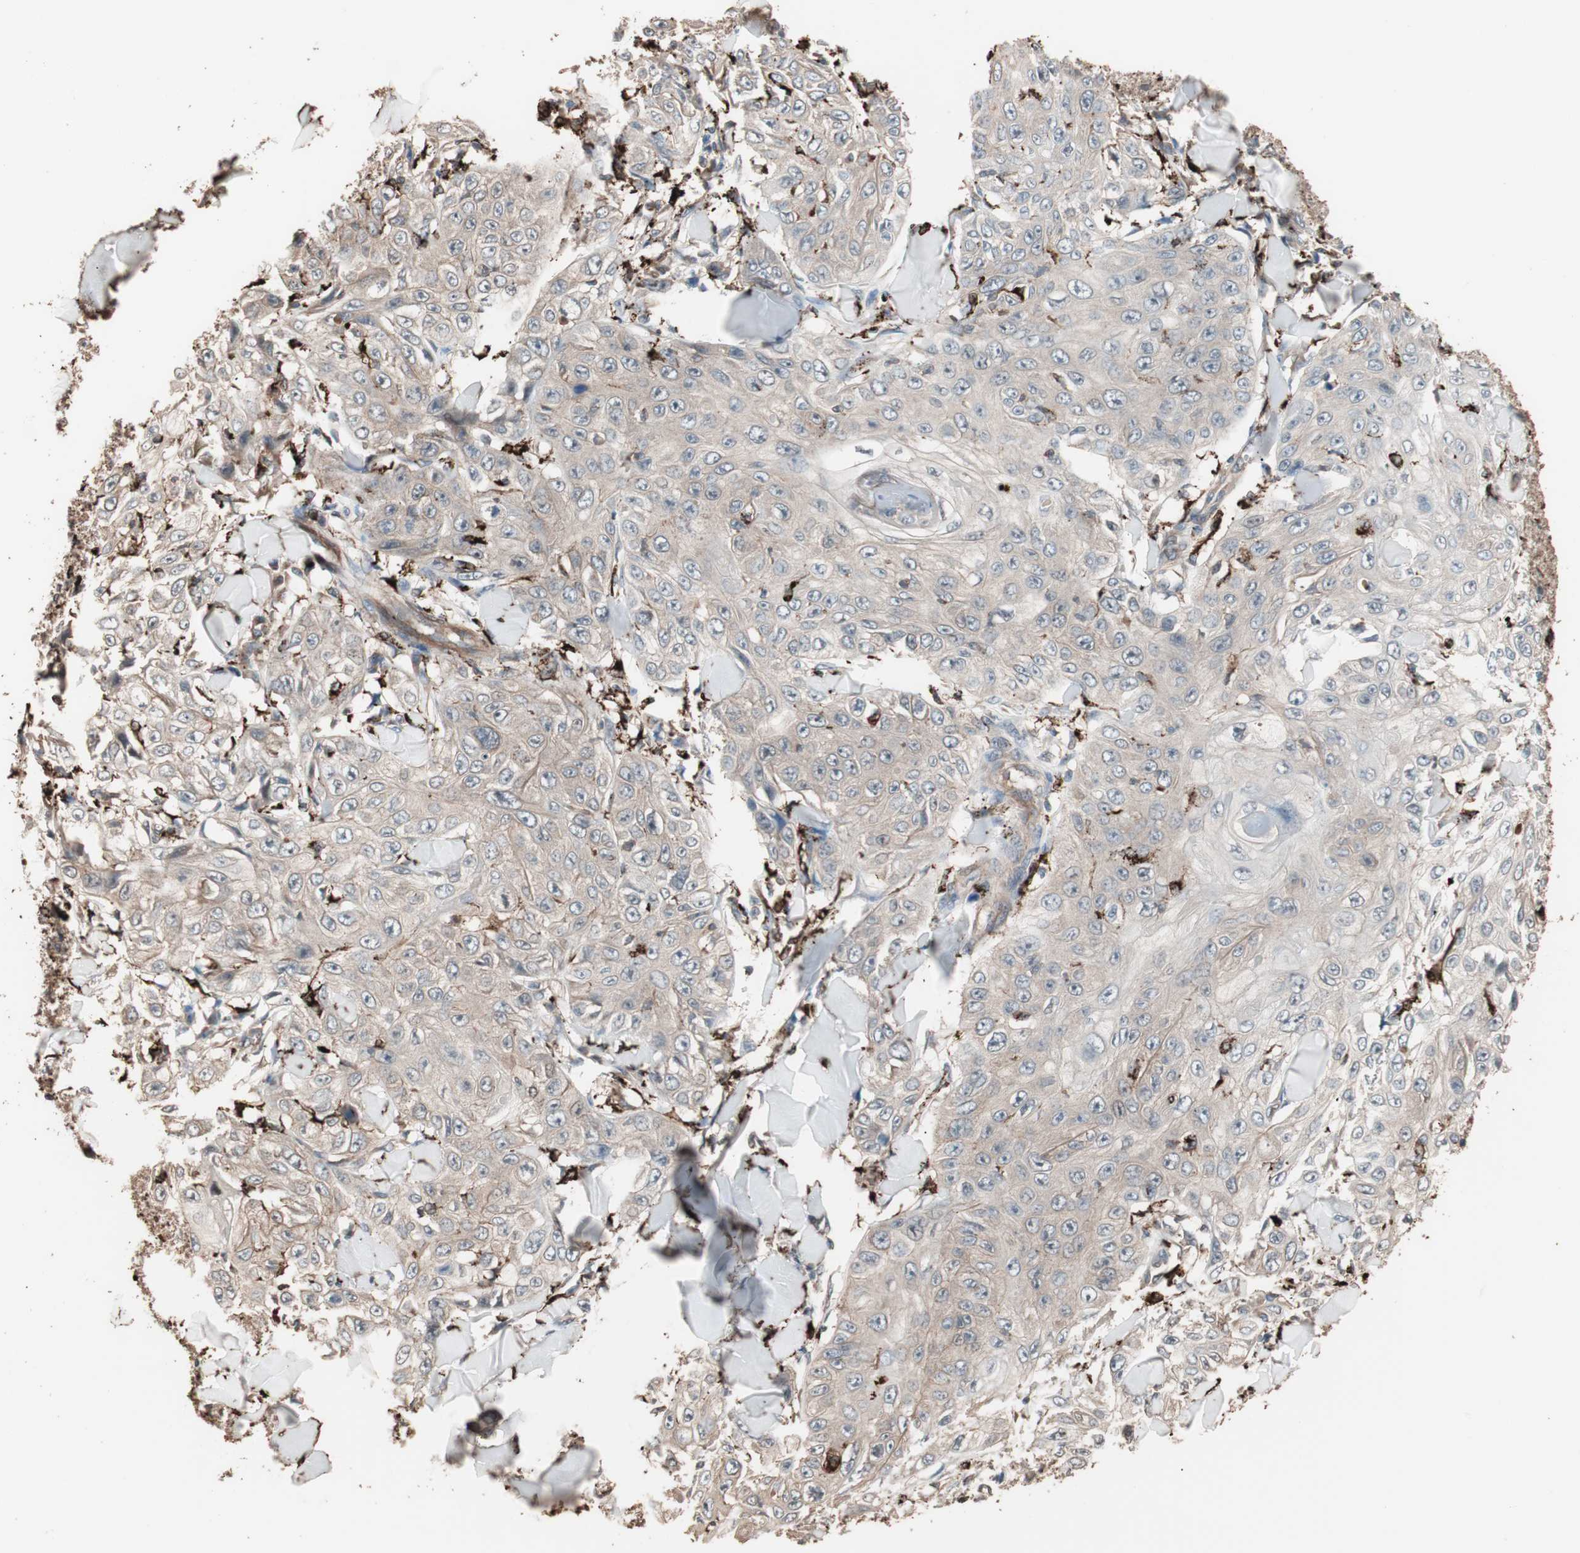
{"staining": {"intensity": "weak", "quantity": "25%-75%", "location": "cytoplasmic/membranous"}, "tissue": "skin cancer", "cell_type": "Tumor cells", "image_type": "cancer", "snomed": [{"axis": "morphology", "description": "Squamous cell carcinoma, NOS"}, {"axis": "topography", "description": "Skin"}], "caption": "Tumor cells show weak cytoplasmic/membranous positivity in about 25%-75% of cells in squamous cell carcinoma (skin).", "gene": "CCT3", "patient": {"sex": "male", "age": 86}}